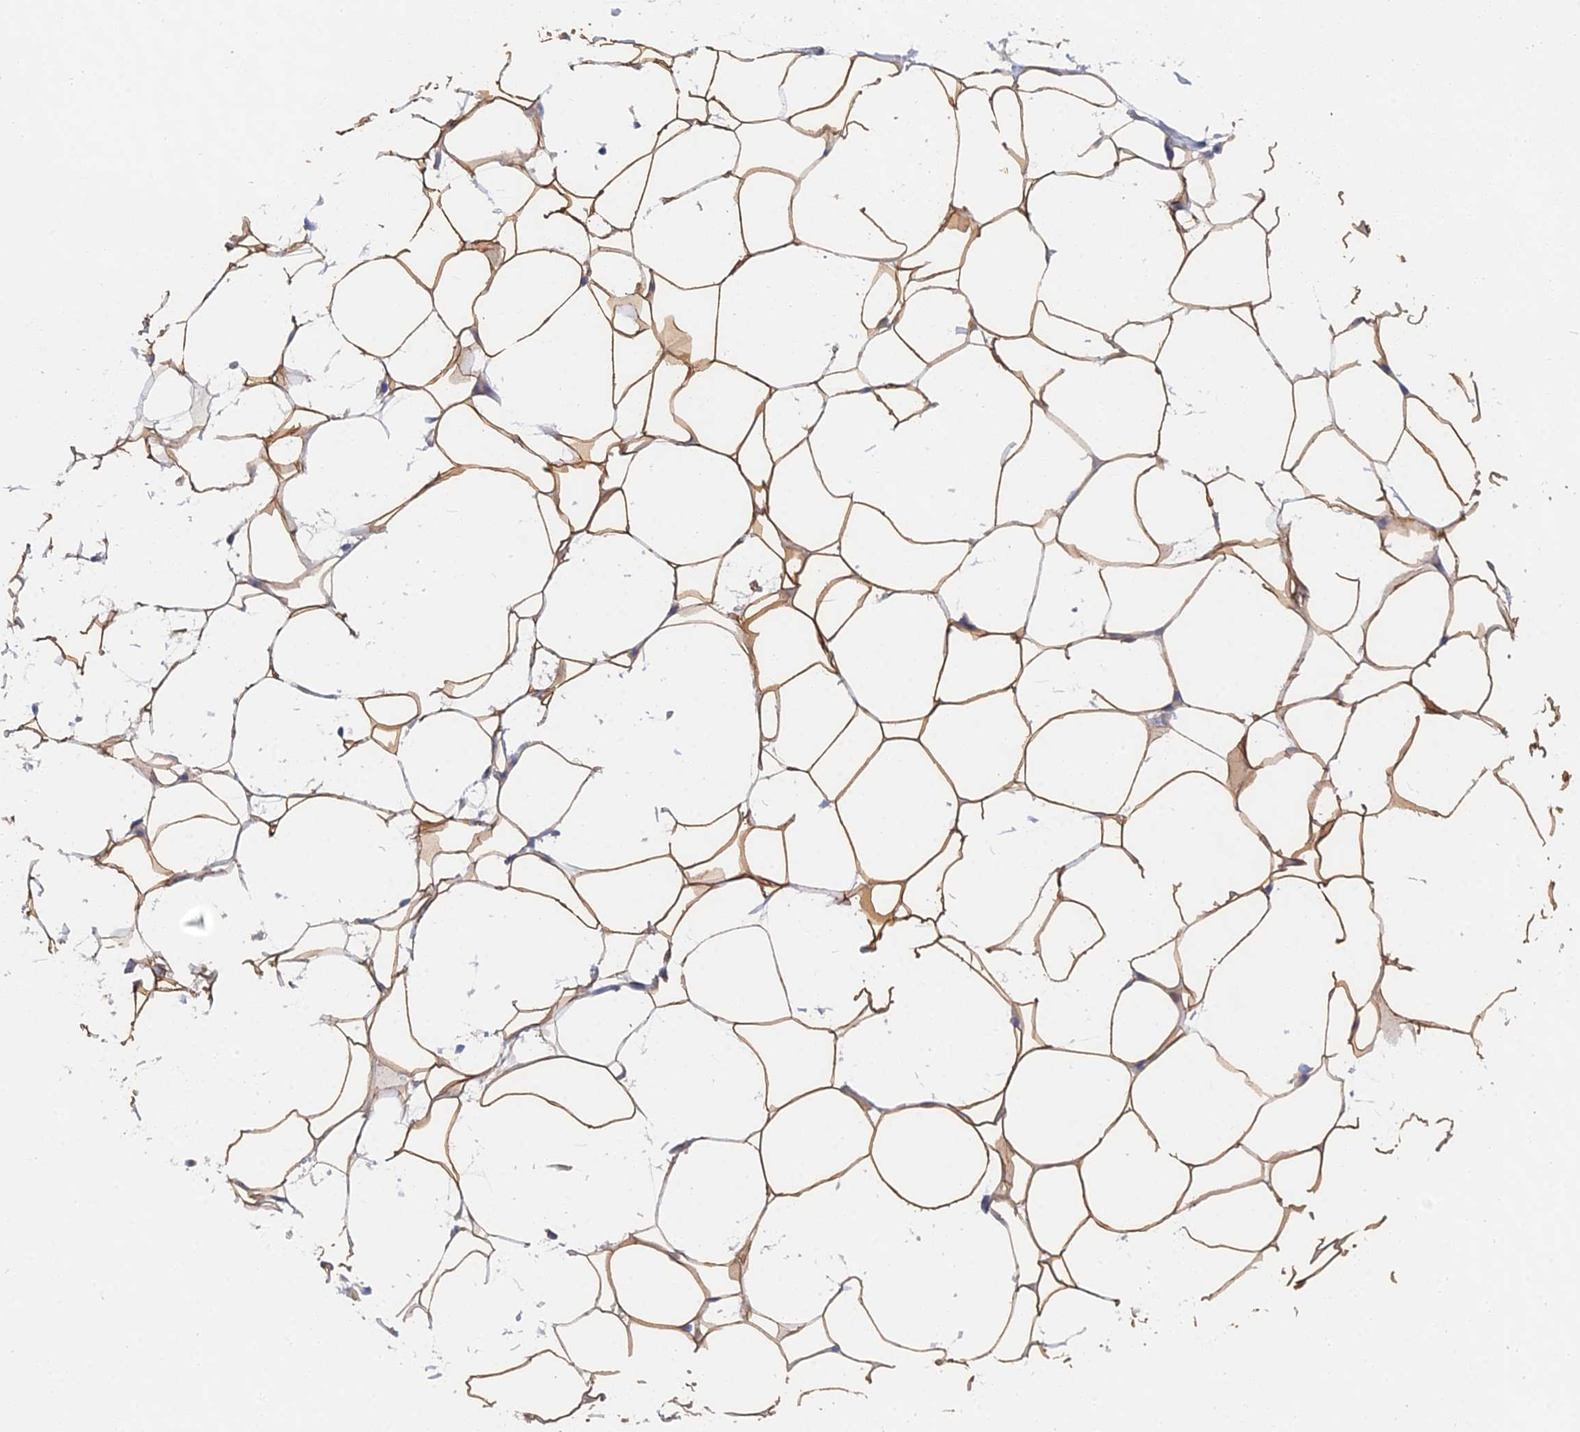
{"staining": {"intensity": "moderate", "quantity": ">75%", "location": "cytoplasmic/membranous"}, "tissue": "adipose tissue", "cell_type": "Adipocytes", "image_type": "normal", "snomed": [{"axis": "morphology", "description": "Normal tissue, NOS"}, {"axis": "topography", "description": "Breast"}], "caption": "Protein expression analysis of benign human adipose tissue reveals moderate cytoplasmic/membranous positivity in approximately >75% of adipocytes.", "gene": "ELOF1", "patient": {"sex": "female", "age": 26}}